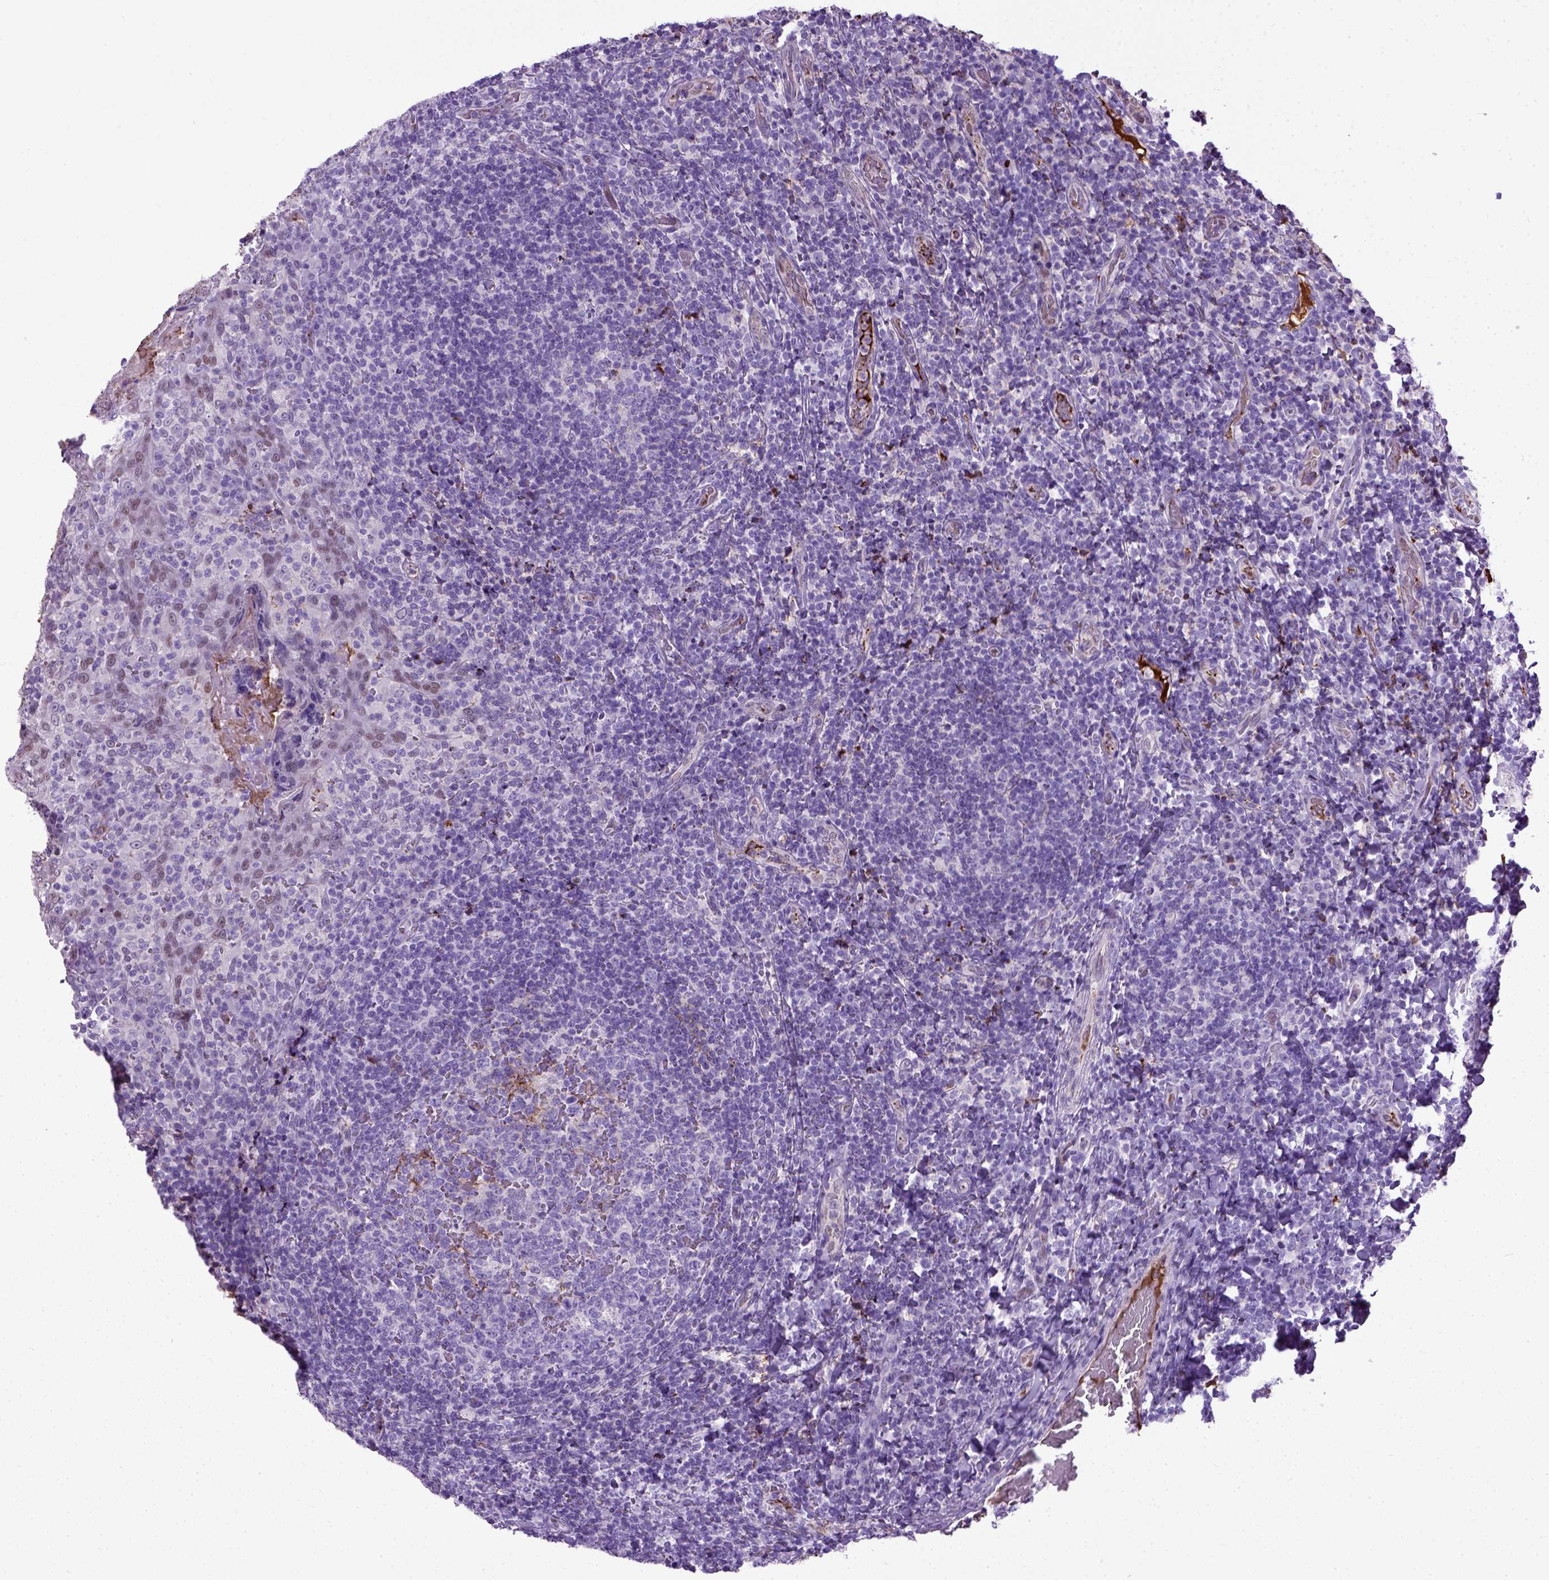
{"staining": {"intensity": "negative", "quantity": "none", "location": "none"}, "tissue": "tonsil", "cell_type": "Germinal center cells", "image_type": "normal", "snomed": [{"axis": "morphology", "description": "Normal tissue, NOS"}, {"axis": "topography", "description": "Tonsil"}], "caption": "Immunohistochemistry (IHC) micrograph of normal tonsil stained for a protein (brown), which exhibits no positivity in germinal center cells.", "gene": "ADAMTS8", "patient": {"sex": "male", "age": 17}}